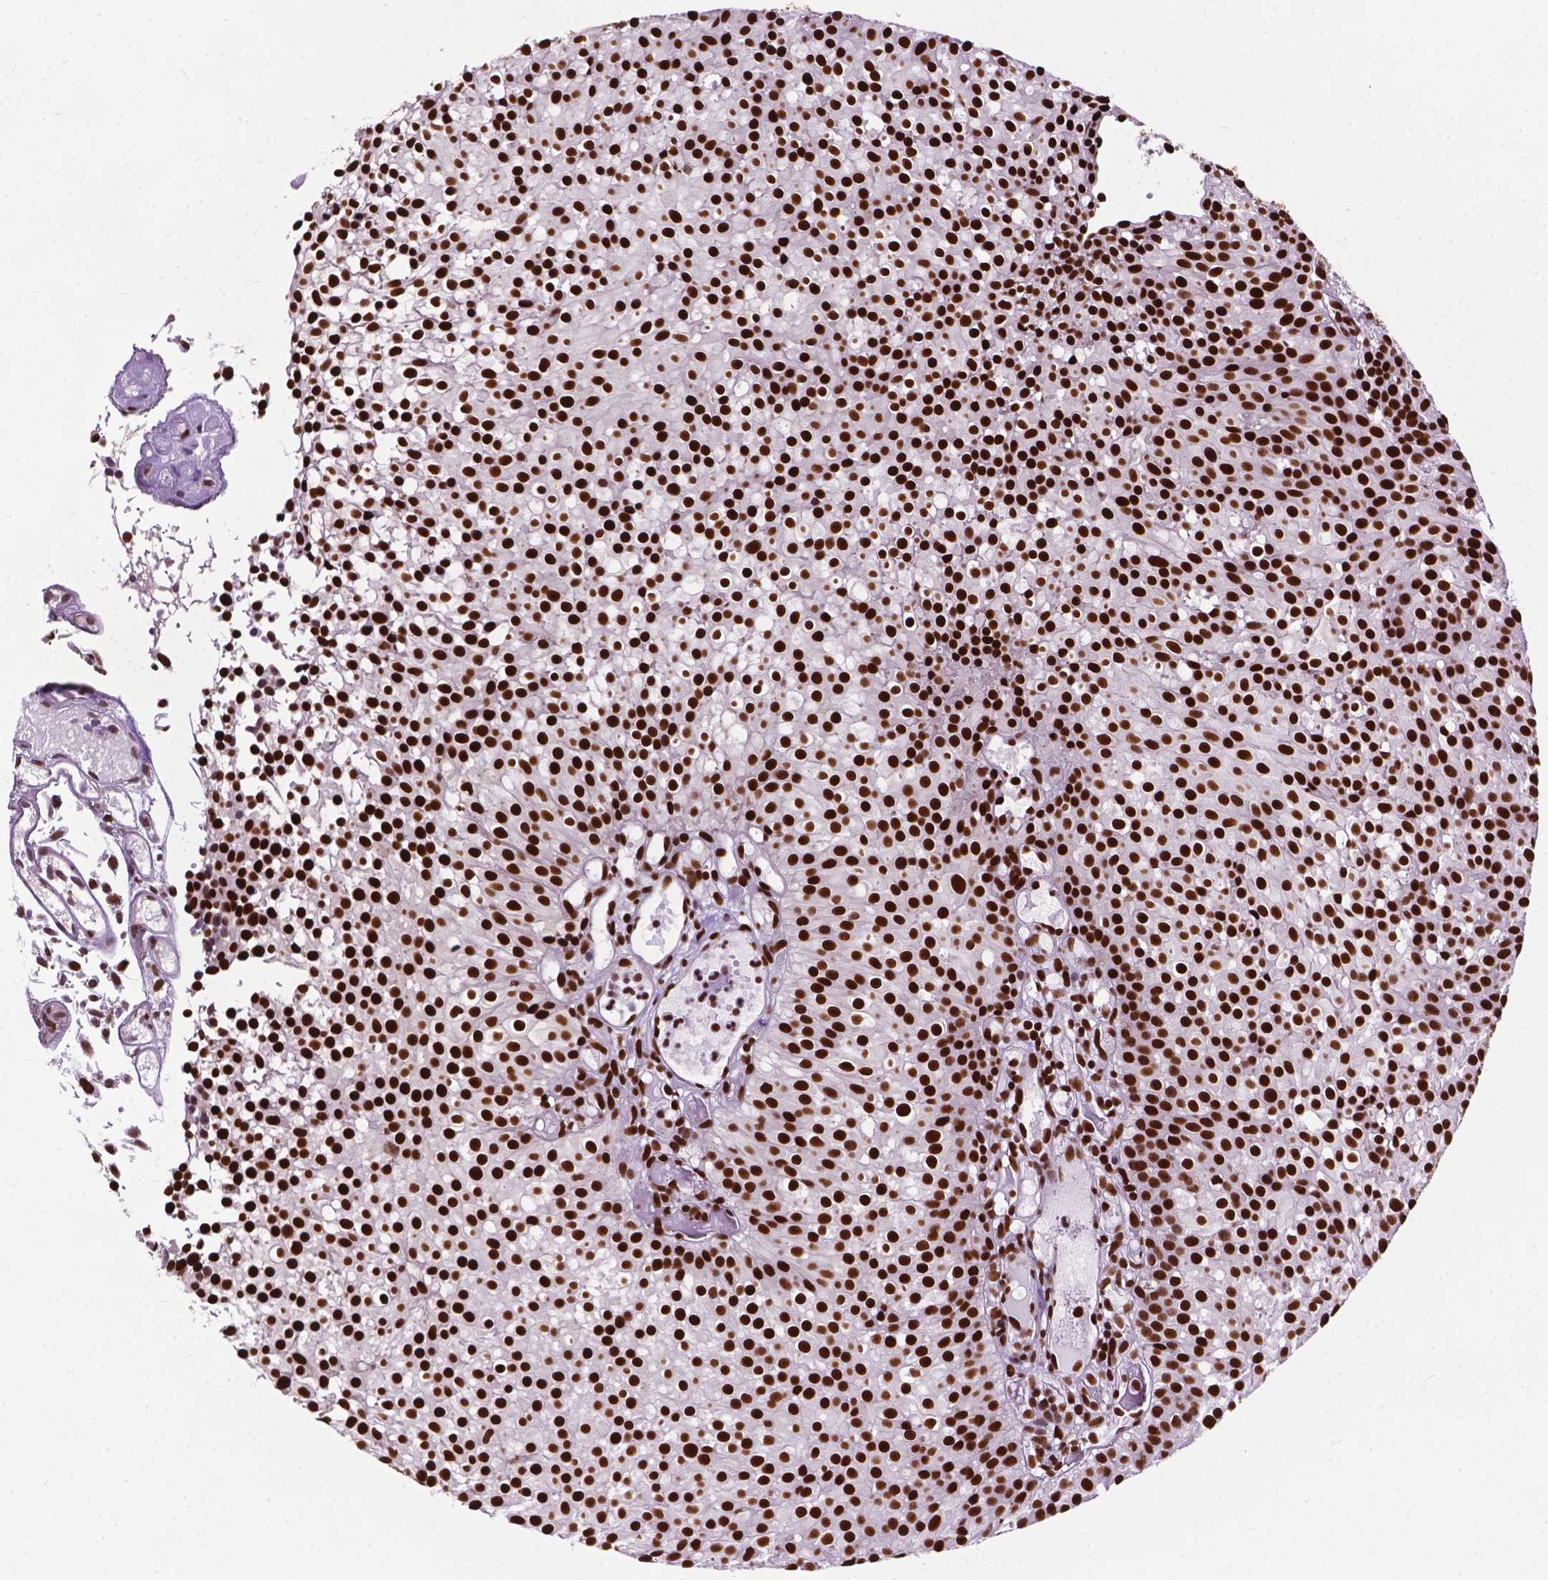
{"staining": {"intensity": "strong", "quantity": ">75%", "location": "nuclear"}, "tissue": "urothelial cancer", "cell_type": "Tumor cells", "image_type": "cancer", "snomed": [{"axis": "morphology", "description": "Urothelial carcinoma, Low grade"}, {"axis": "topography", "description": "Urinary bladder"}], "caption": "DAB immunohistochemical staining of urothelial cancer displays strong nuclear protein expression in approximately >75% of tumor cells.", "gene": "SMIM5", "patient": {"sex": "male", "age": 63}}